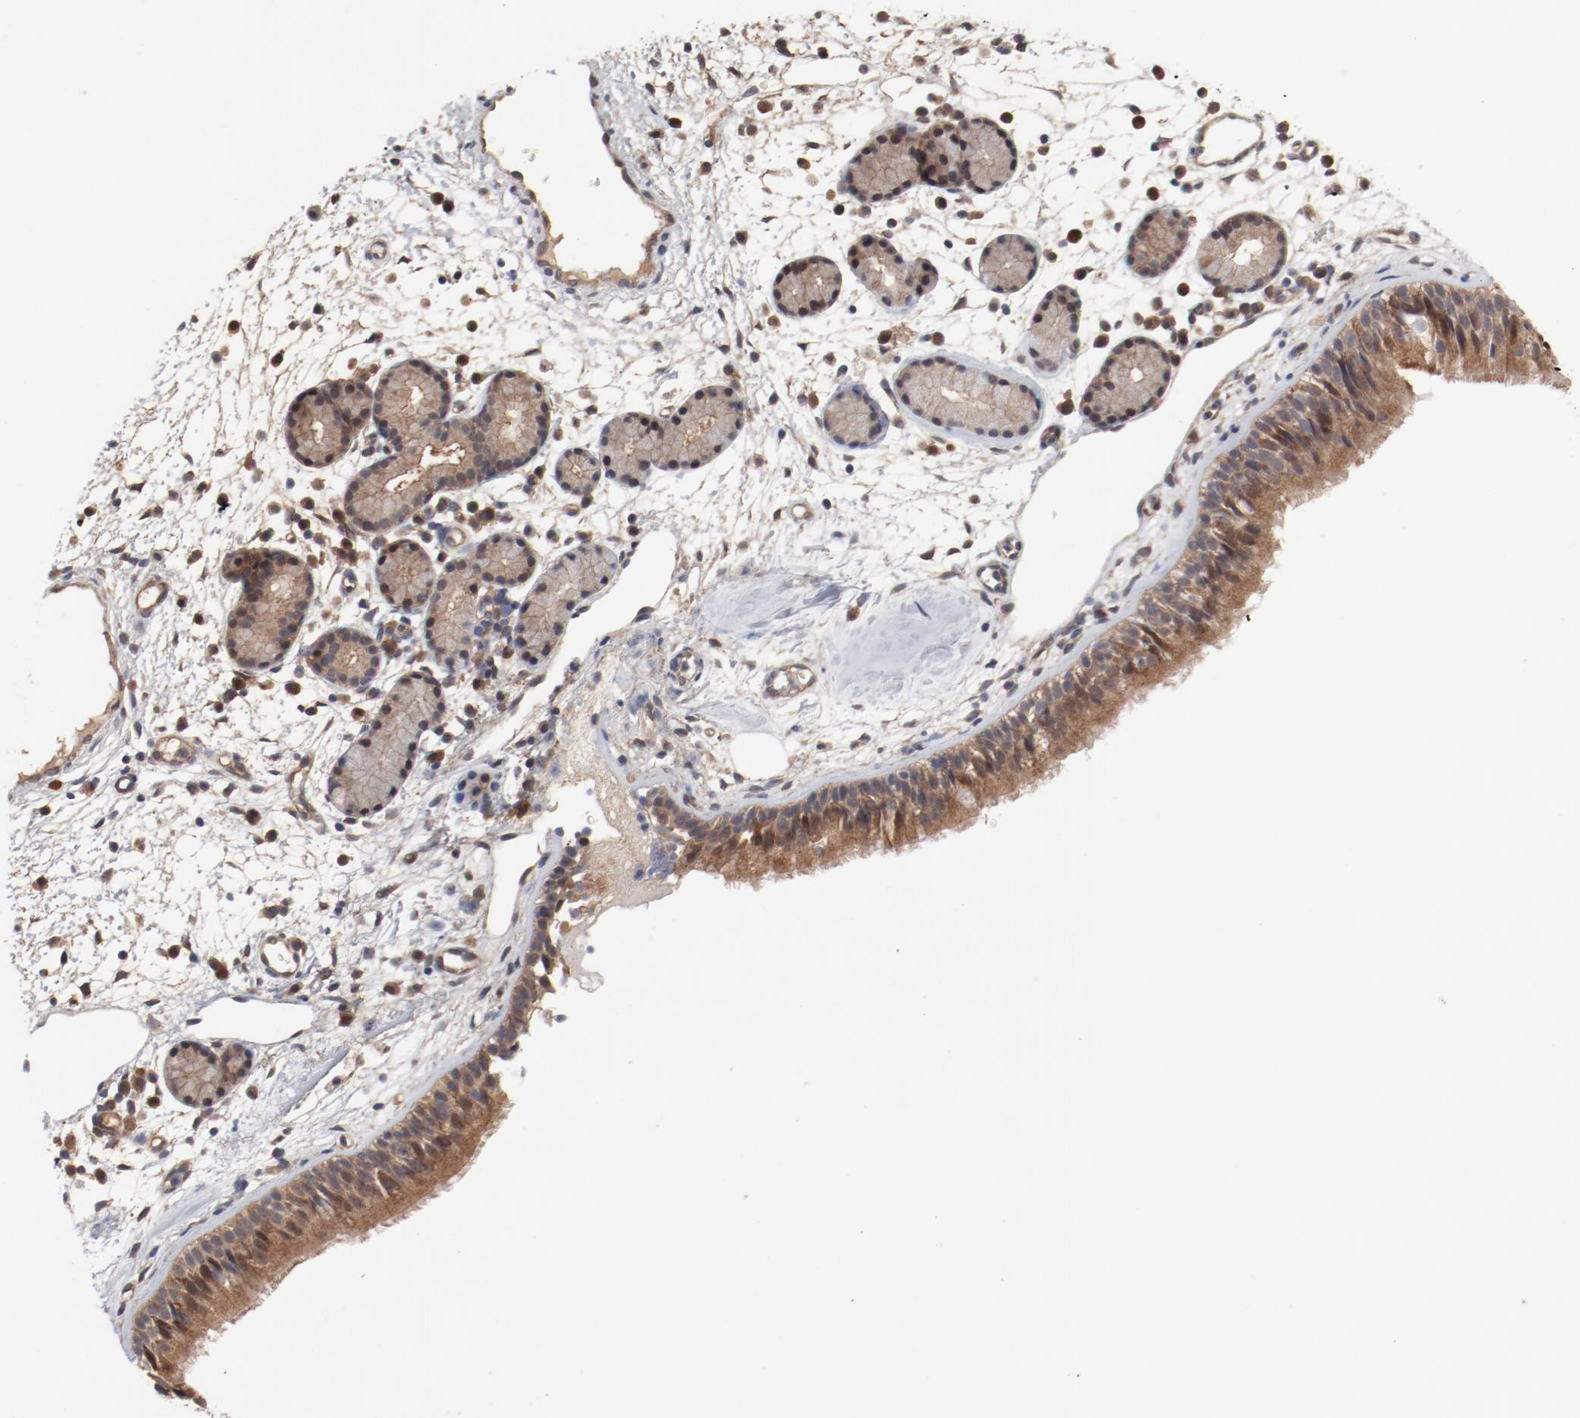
{"staining": {"intensity": "moderate", "quantity": ">75%", "location": "cytoplasmic/membranous"}, "tissue": "nasopharynx", "cell_type": "Respiratory epithelial cells", "image_type": "normal", "snomed": [{"axis": "morphology", "description": "Normal tissue, NOS"}, {"axis": "morphology", "description": "Inflammation, NOS"}, {"axis": "topography", "description": "Nasopharynx"}], "caption": "High-magnification brightfield microscopy of normal nasopharynx stained with DAB (brown) and counterstained with hematoxylin (blue). respiratory epithelial cells exhibit moderate cytoplasmic/membranous expression is appreciated in about>75% of cells.", "gene": "PITPNM2", "patient": {"sex": "female", "age": 55}}